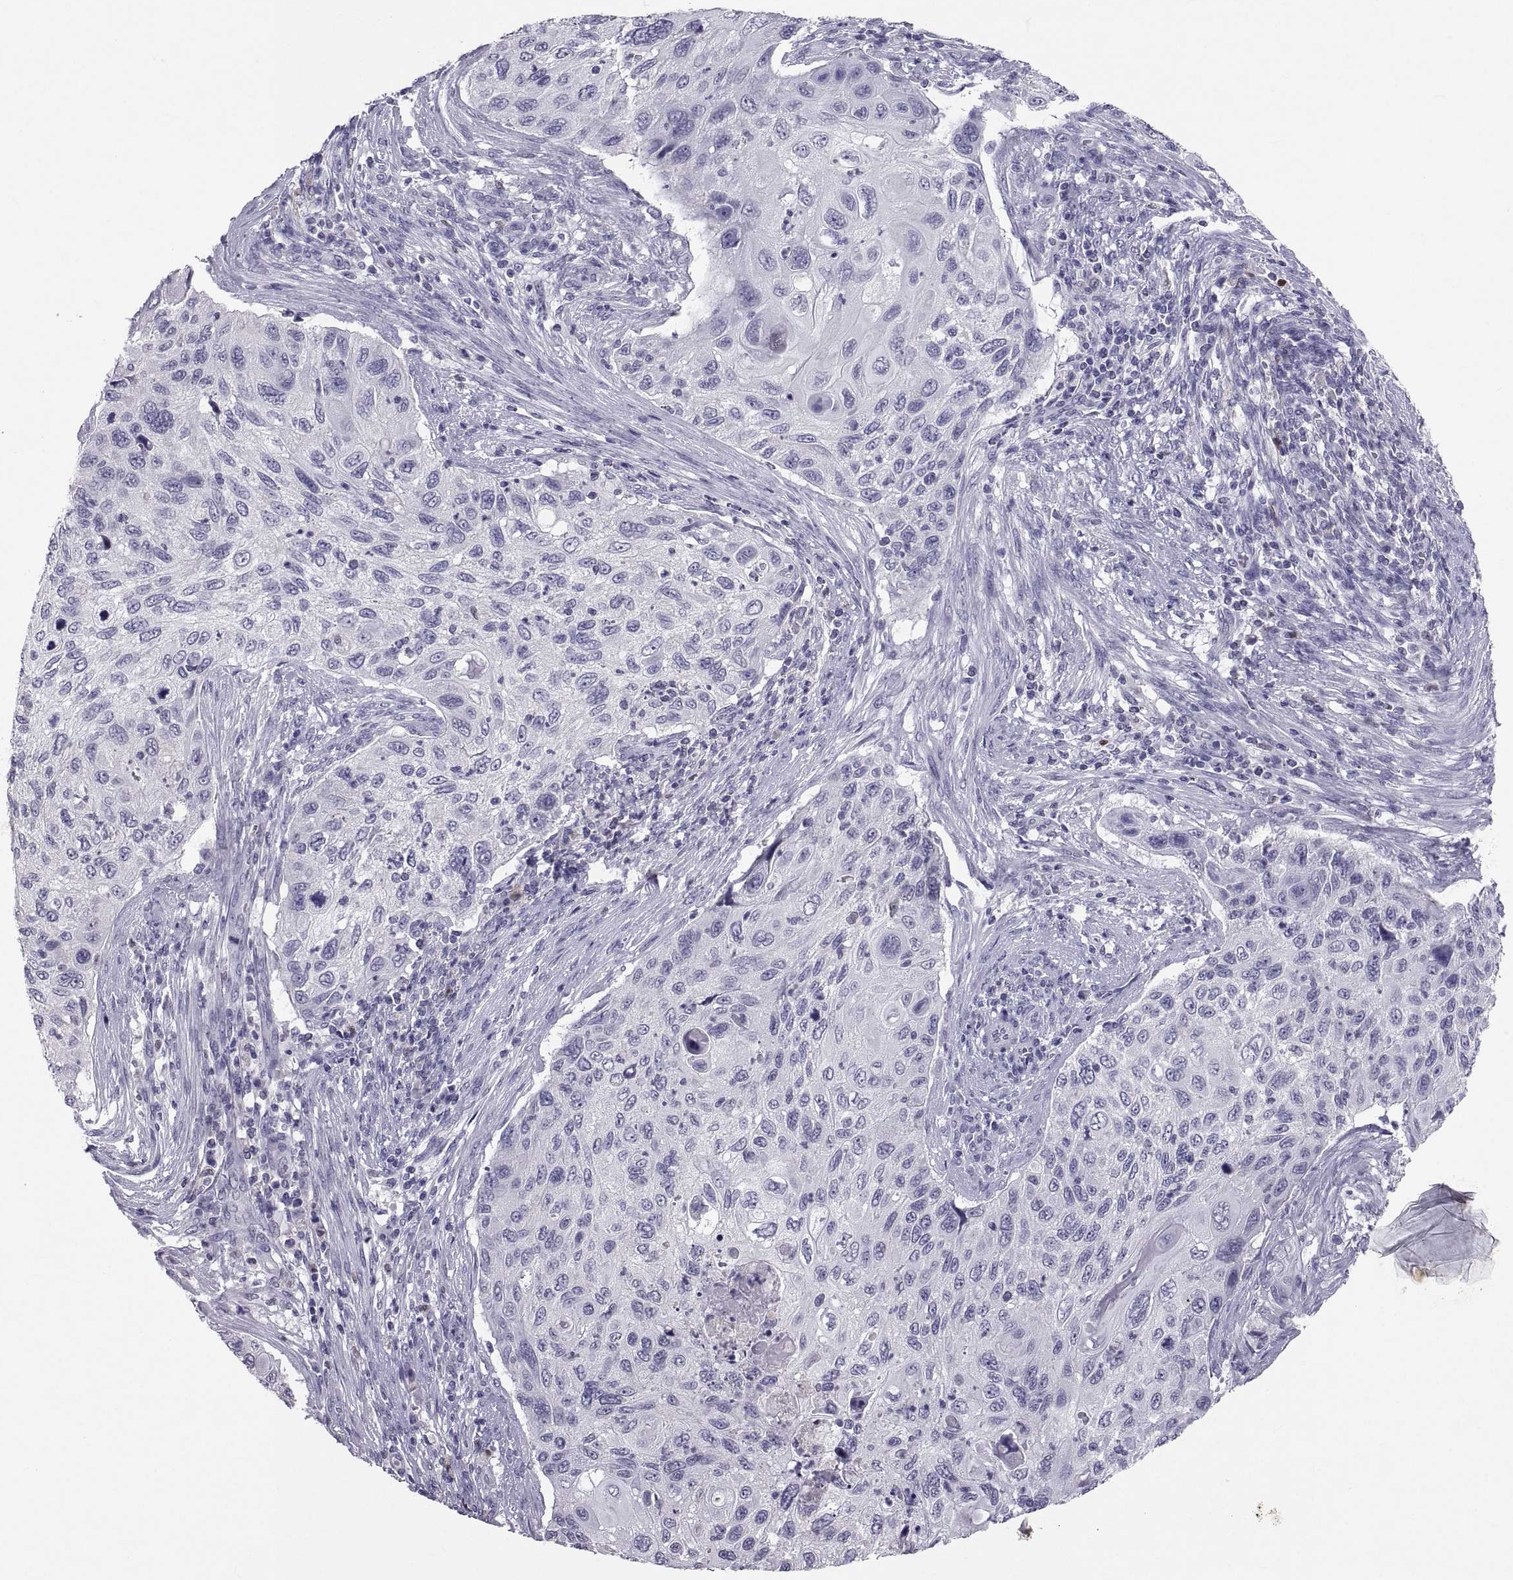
{"staining": {"intensity": "negative", "quantity": "none", "location": "none"}, "tissue": "cervical cancer", "cell_type": "Tumor cells", "image_type": "cancer", "snomed": [{"axis": "morphology", "description": "Squamous cell carcinoma, NOS"}, {"axis": "topography", "description": "Cervix"}], "caption": "This micrograph is of cervical squamous cell carcinoma stained with immunohistochemistry (IHC) to label a protein in brown with the nuclei are counter-stained blue. There is no staining in tumor cells.", "gene": "SOX21", "patient": {"sex": "female", "age": 70}}